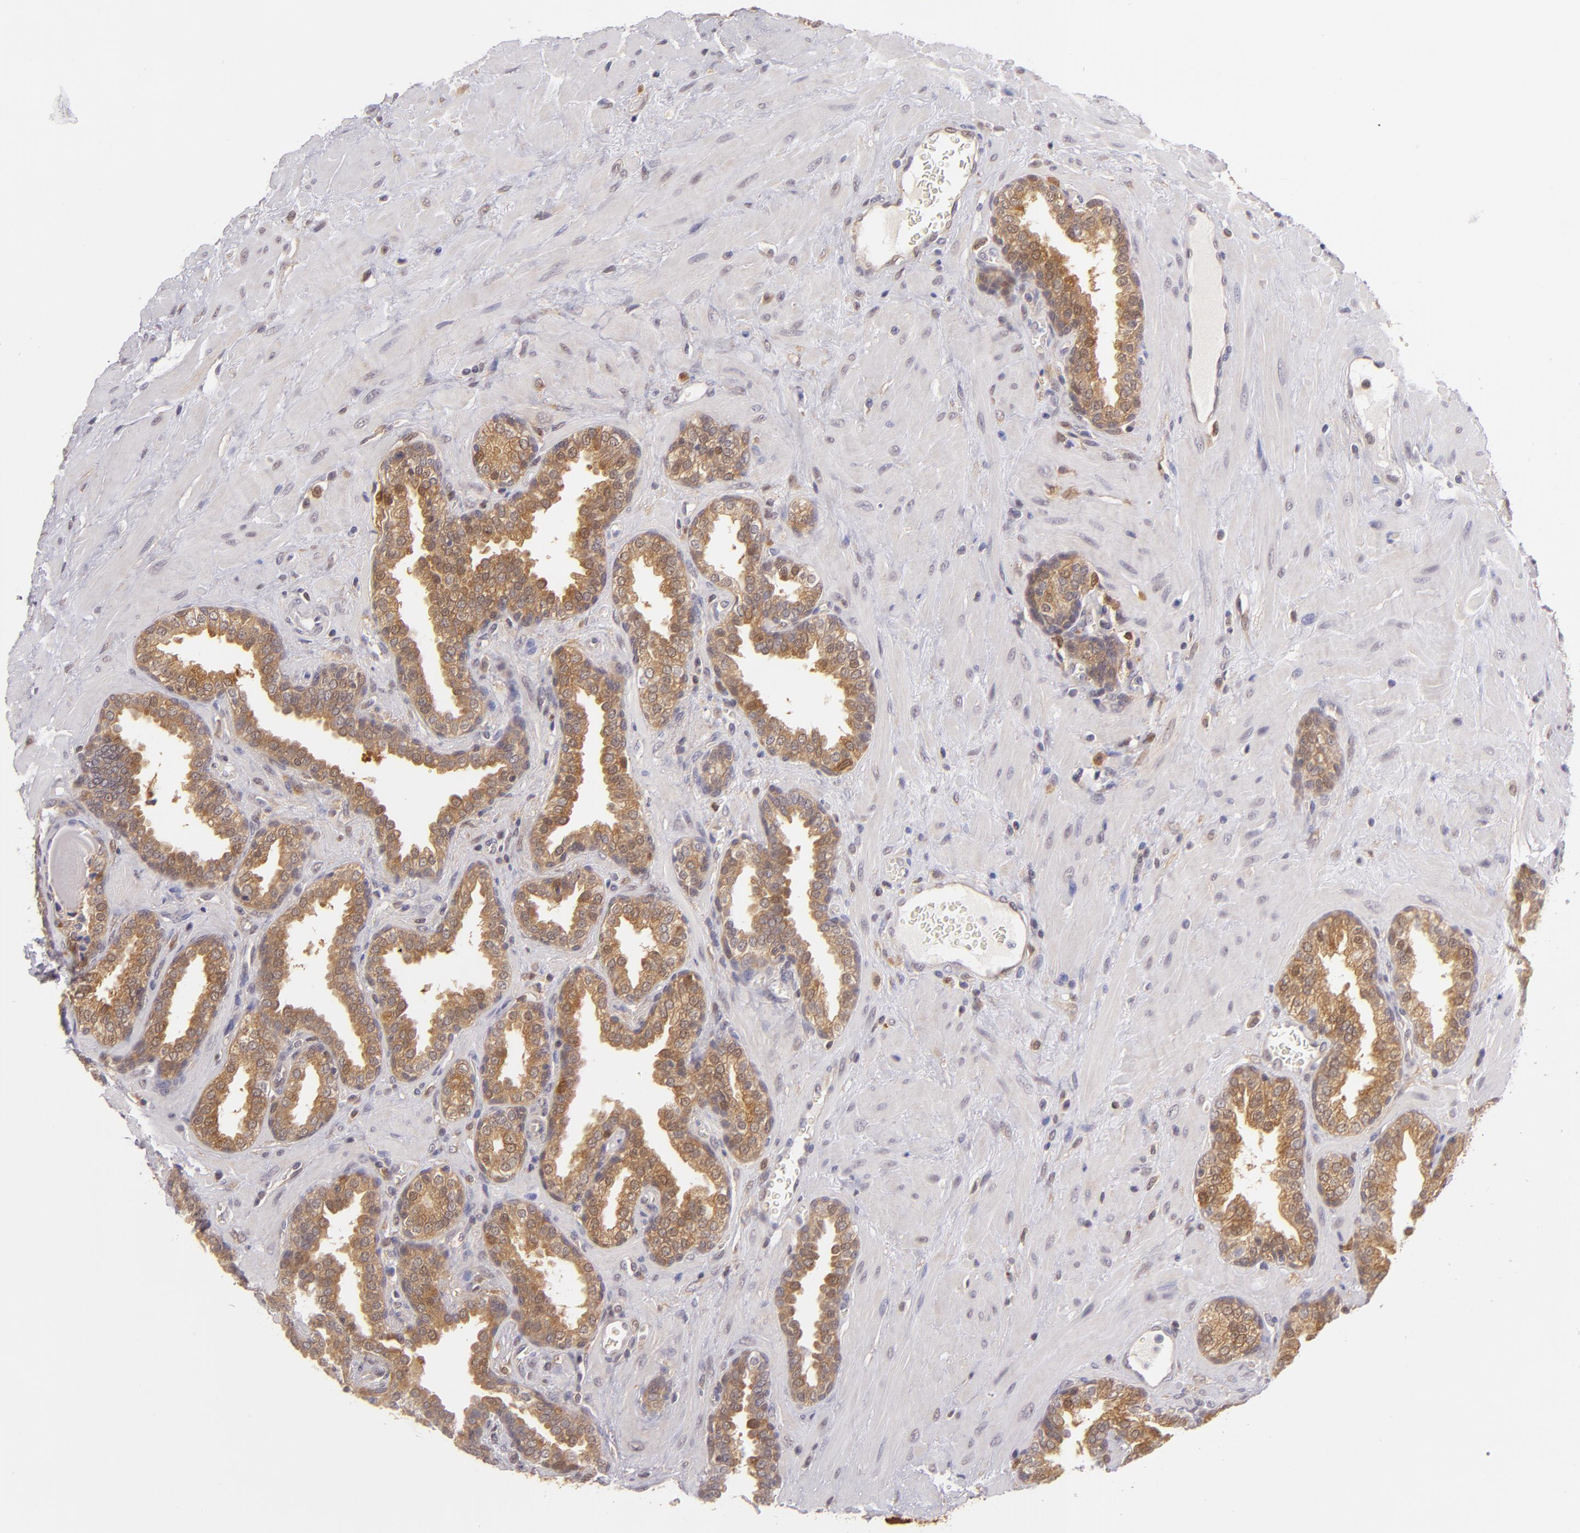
{"staining": {"intensity": "strong", "quantity": ">75%", "location": "cytoplasmic/membranous"}, "tissue": "prostate", "cell_type": "Glandular cells", "image_type": "normal", "snomed": [{"axis": "morphology", "description": "Normal tissue, NOS"}, {"axis": "topography", "description": "Prostate"}], "caption": "Protein expression analysis of normal prostate reveals strong cytoplasmic/membranous staining in approximately >75% of glandular cells.", "gene": "HSPH1", "patient": {"sex": "male", "age": 51}}